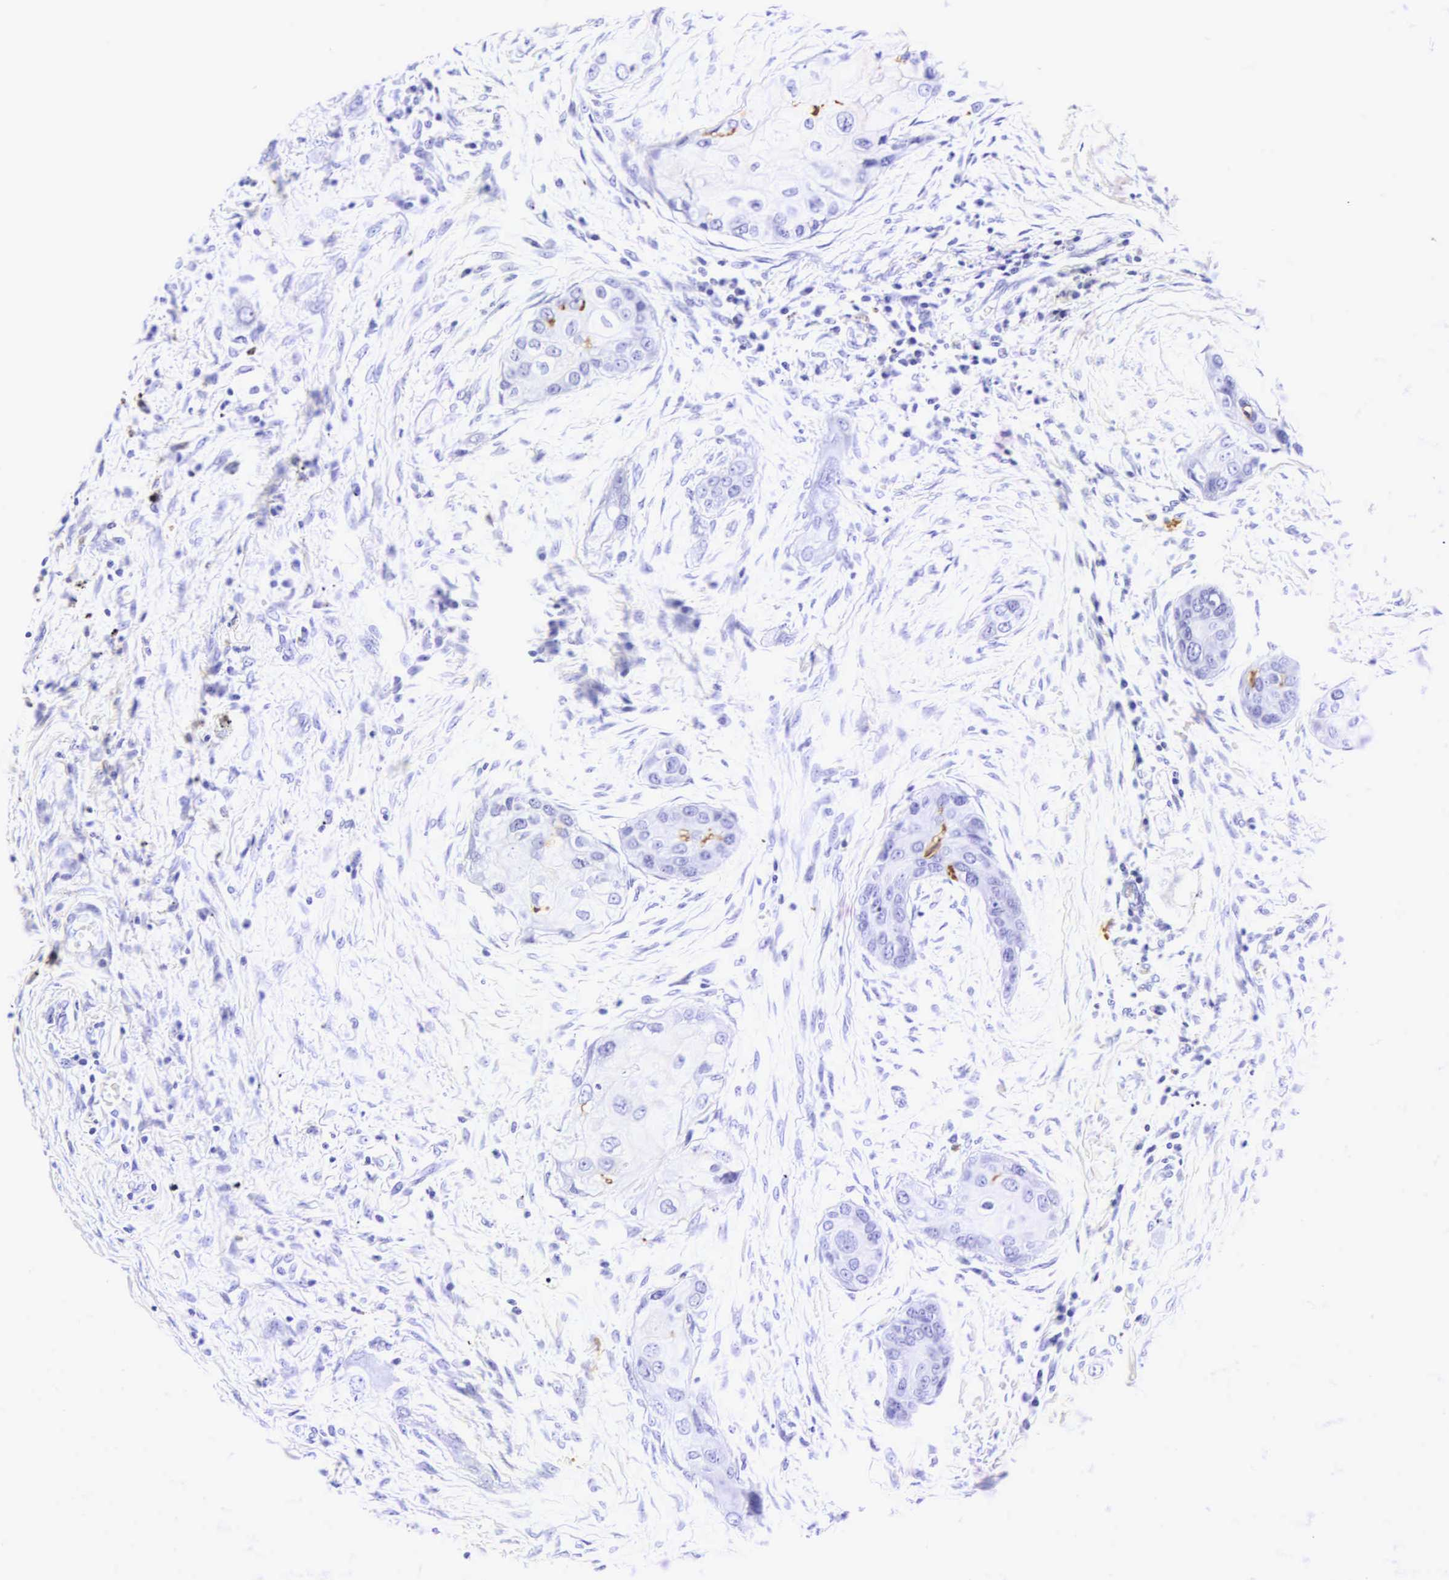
{"staining": {"intensity": "negative", "quantity": "none", "location": "none"}, "tissue": "lung cancer", "cell_type": "Tumor cells", "image_type": "cancer", "snomed": [{"axis": "morphology", "description": "Squamous cell carcinoma, NOS"}, {"axis": "topography", "description": "Lung"}], "caption": "DAB (3,3'-diaminobenzidine) immunohistochemical staining of lung cancer (squamous cell carcinoma) reveals no significant positivity in tumor cells.", "gene": "CD1A", "patient": {"sex": "male", "age": 71}}